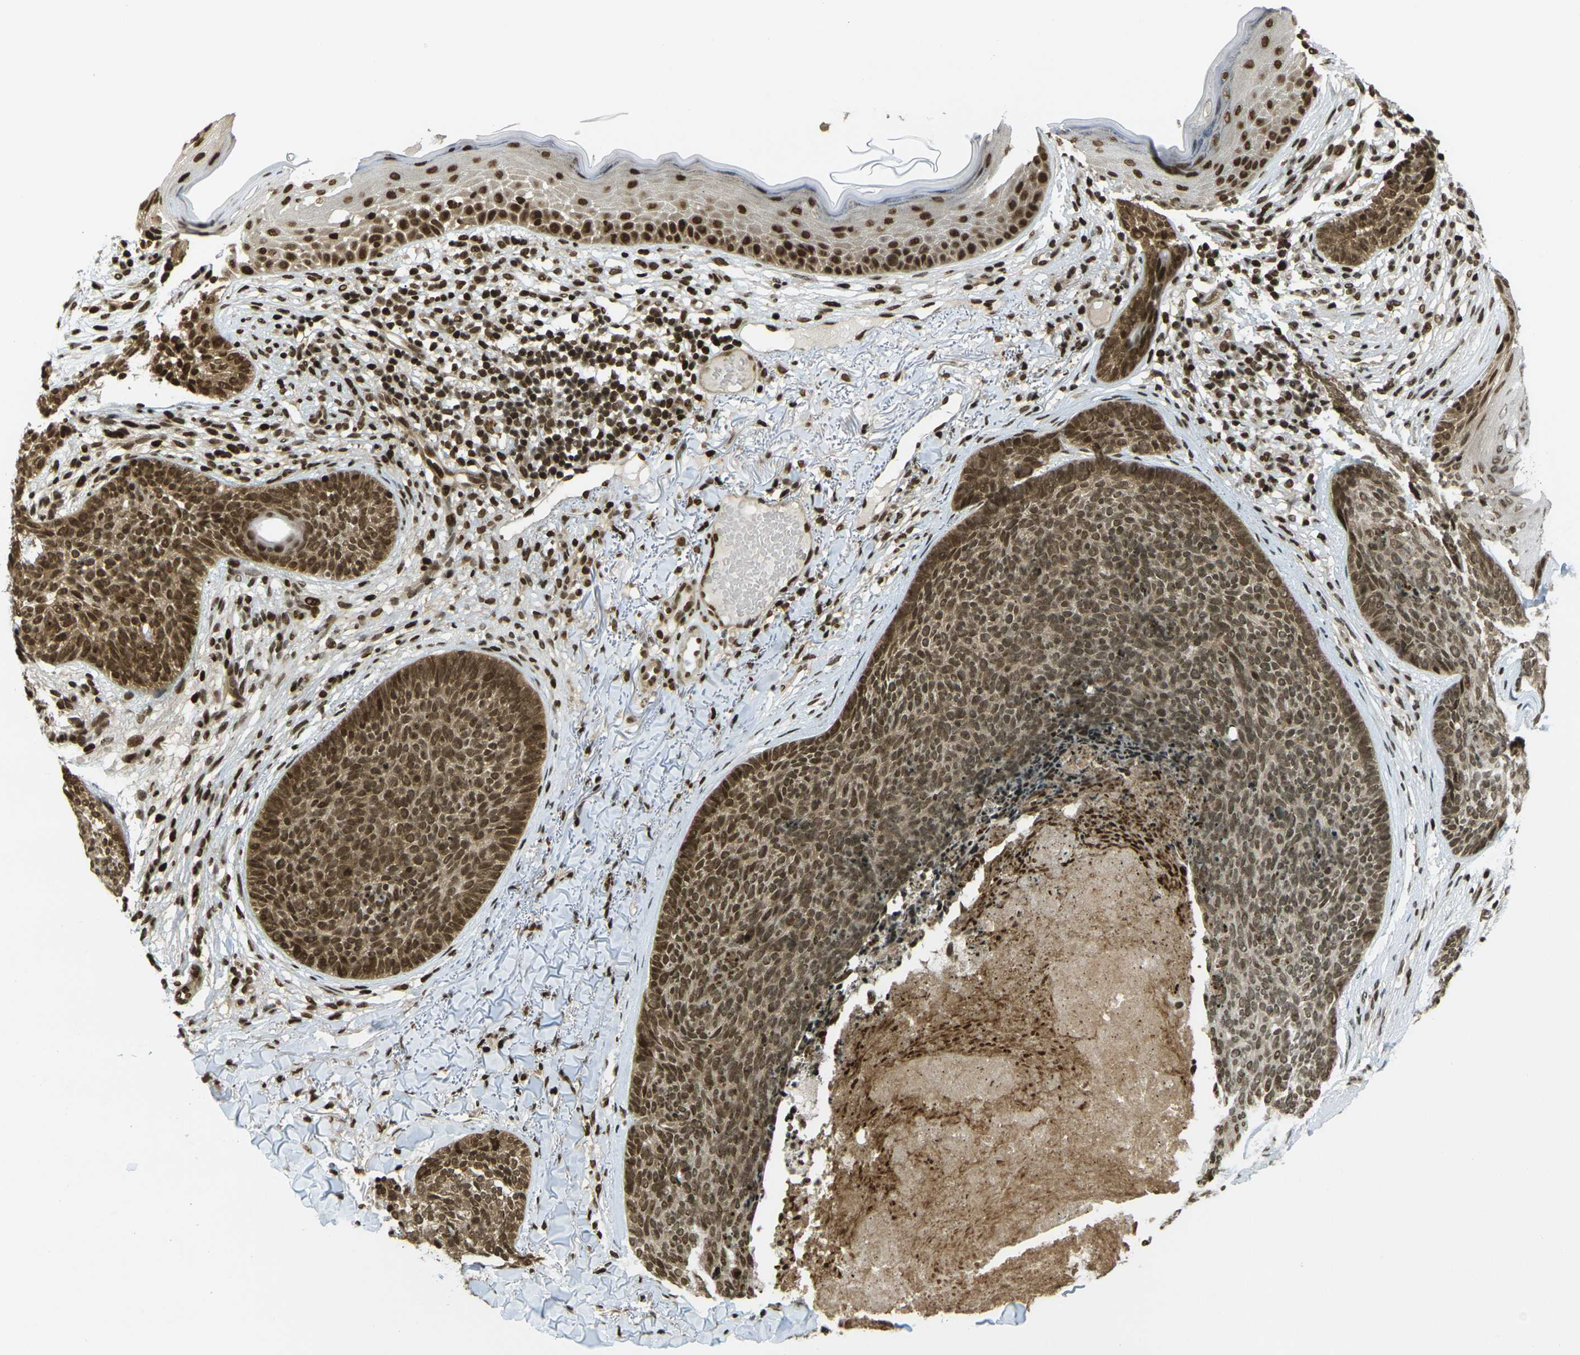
{"staining": {"intensity": "moderate", "quantity": ">75%", "location": "cytoplasmic/membranous,nuclear"}, "tissue": "skin cancer", "cell_type": "Tumor cells", "image_type": "cancer", "snomed": [{"axis": "morphology", "description": "Basal cell carcinoma"}, {"axis": "topography", "description": "Skin"}], "caption": "The histopathology image reveals immunohistochemical staining of skin basal cell carcinoma. There is moderate cytoplasmic/membranous and nuclear expression is appreciated in approximately >75% of tumor cells.", "gene": "RUVBL2", "patient": {"sex": "female", "age": 70}}